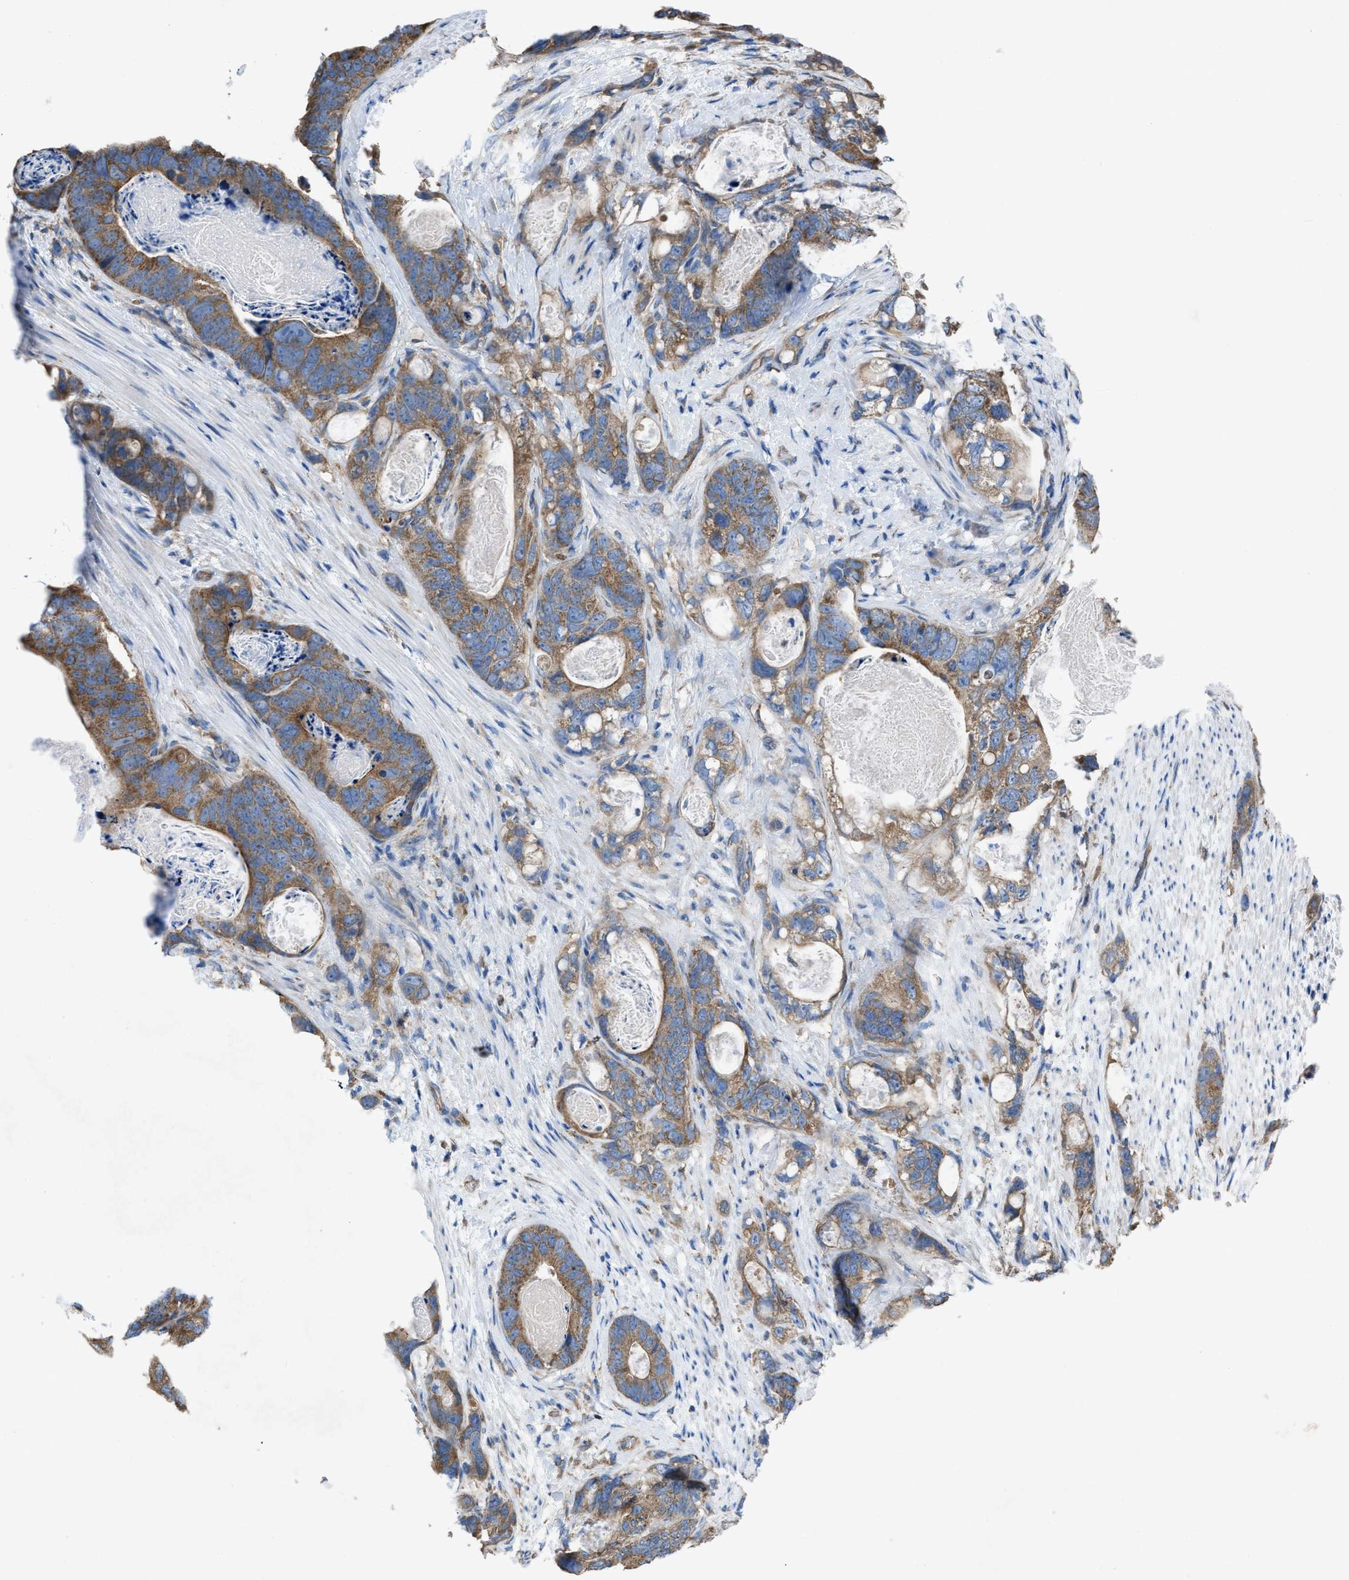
{"staining": {"intensity": "moderate", "quantity": ">75%", "location": "cytoplasmic/membranous"}, "tissue": "stomach cancer", "cell_type": "Tumor cells", "image_type": "cancer", "snomed": [{"axis": "morphology", "description": "Normal tissue, NOS"}, {"axis": "morphology", "description": "Adenocarcinoma, NOS"}, {"axis": "topography", "description": "Stomach"}], "caption": "A brown stain shows moderate cytoplasmic/membranous expression of a protein in human stomach cancer tumor cells. (DAB IHC with brightfield microscopy, high magnification).", "gene": "DOLPP1", "patient": {"sex": "female", "age": 89}}